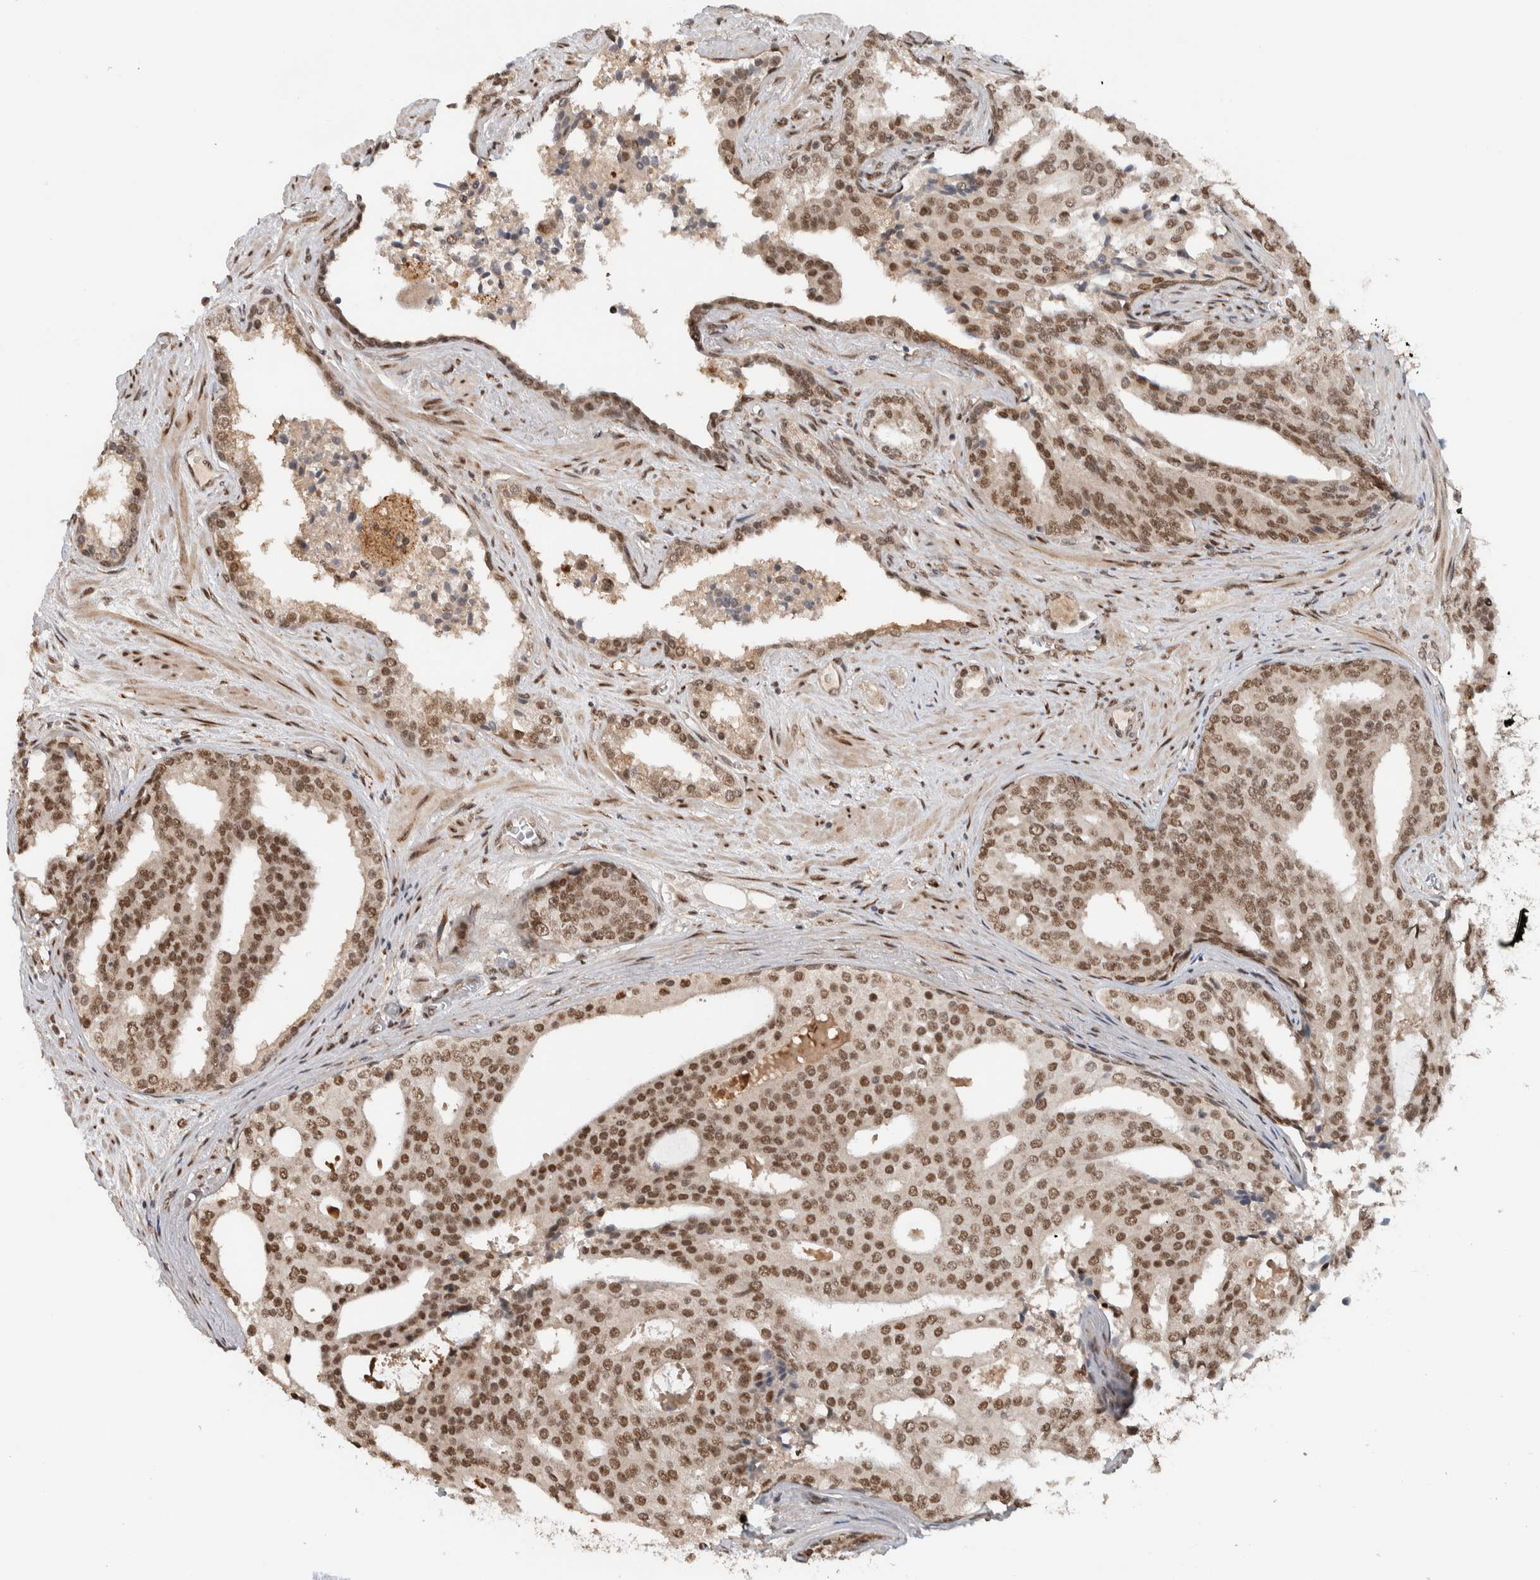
{"staining": {"intensity": "moderate", "quantity": ">75%", "location": "nuclear"}, "tissue": "prostate cancer", "cell_type": "Tumor cells", "image_type": "cancer", "snomed": [{"axis": "morphology", "description": "Adenocarcinoma, High grade"}, {"axis": "topography", "description": "Prostate"}], "caption": "A brown stain highlights moderate nuclear staining of a protein in prostate cancer (high-grade adenocarcinoma) tumor cells.", "gene": "TNRC18", "patient": {"sex": "male", "age": 71}}